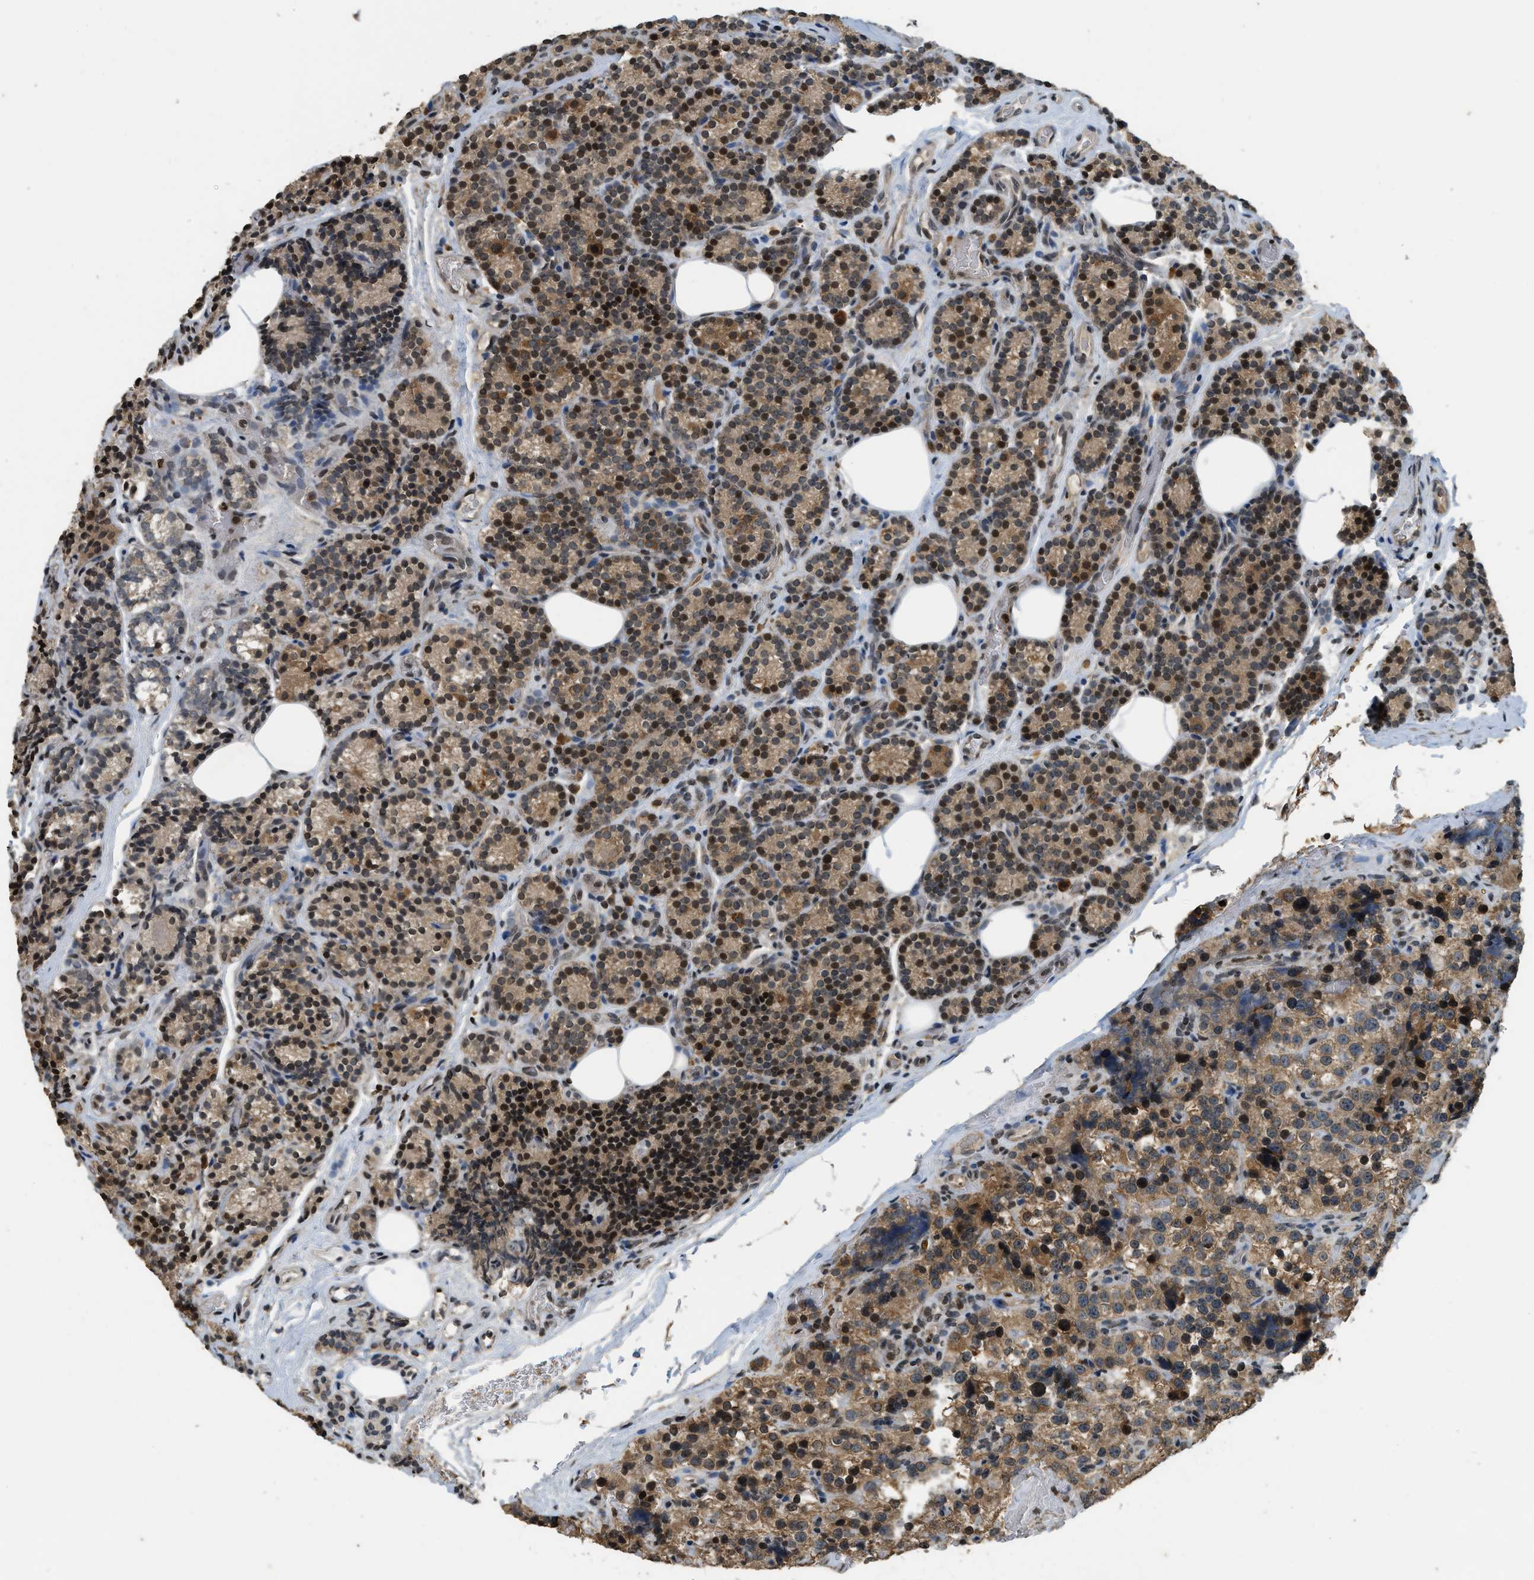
{"staining": {"intensity": "strong", "quantity": "25%-75%", "location": "cytoplasmic/membranous,nuclear"}, "tissue": "parathyroid gland", "cell_type": "Glandular cells", "image_type": "normal", "snomed": [{"axis": "morphology", "description": "Normal tissue, NOS"}, {"axis": "morphology", "description": "Adenoma, NOS"}, {"axis": "topography", "description": "Parathyroid gland"}], "caption": "Immunohistochemical staining of benign parathyroid gland displays strong cytoplasmic/membranous,nuclear protein expression in approximately 25%-75% of glandular cells. The staining was performed using DAB to visualize the protein expression in brown, while the nuclei were stained in blue with hematoxylin (Magnification: 20x).", "gene": "SIAH1", "patient": {"sex": "female", "age": 51}}